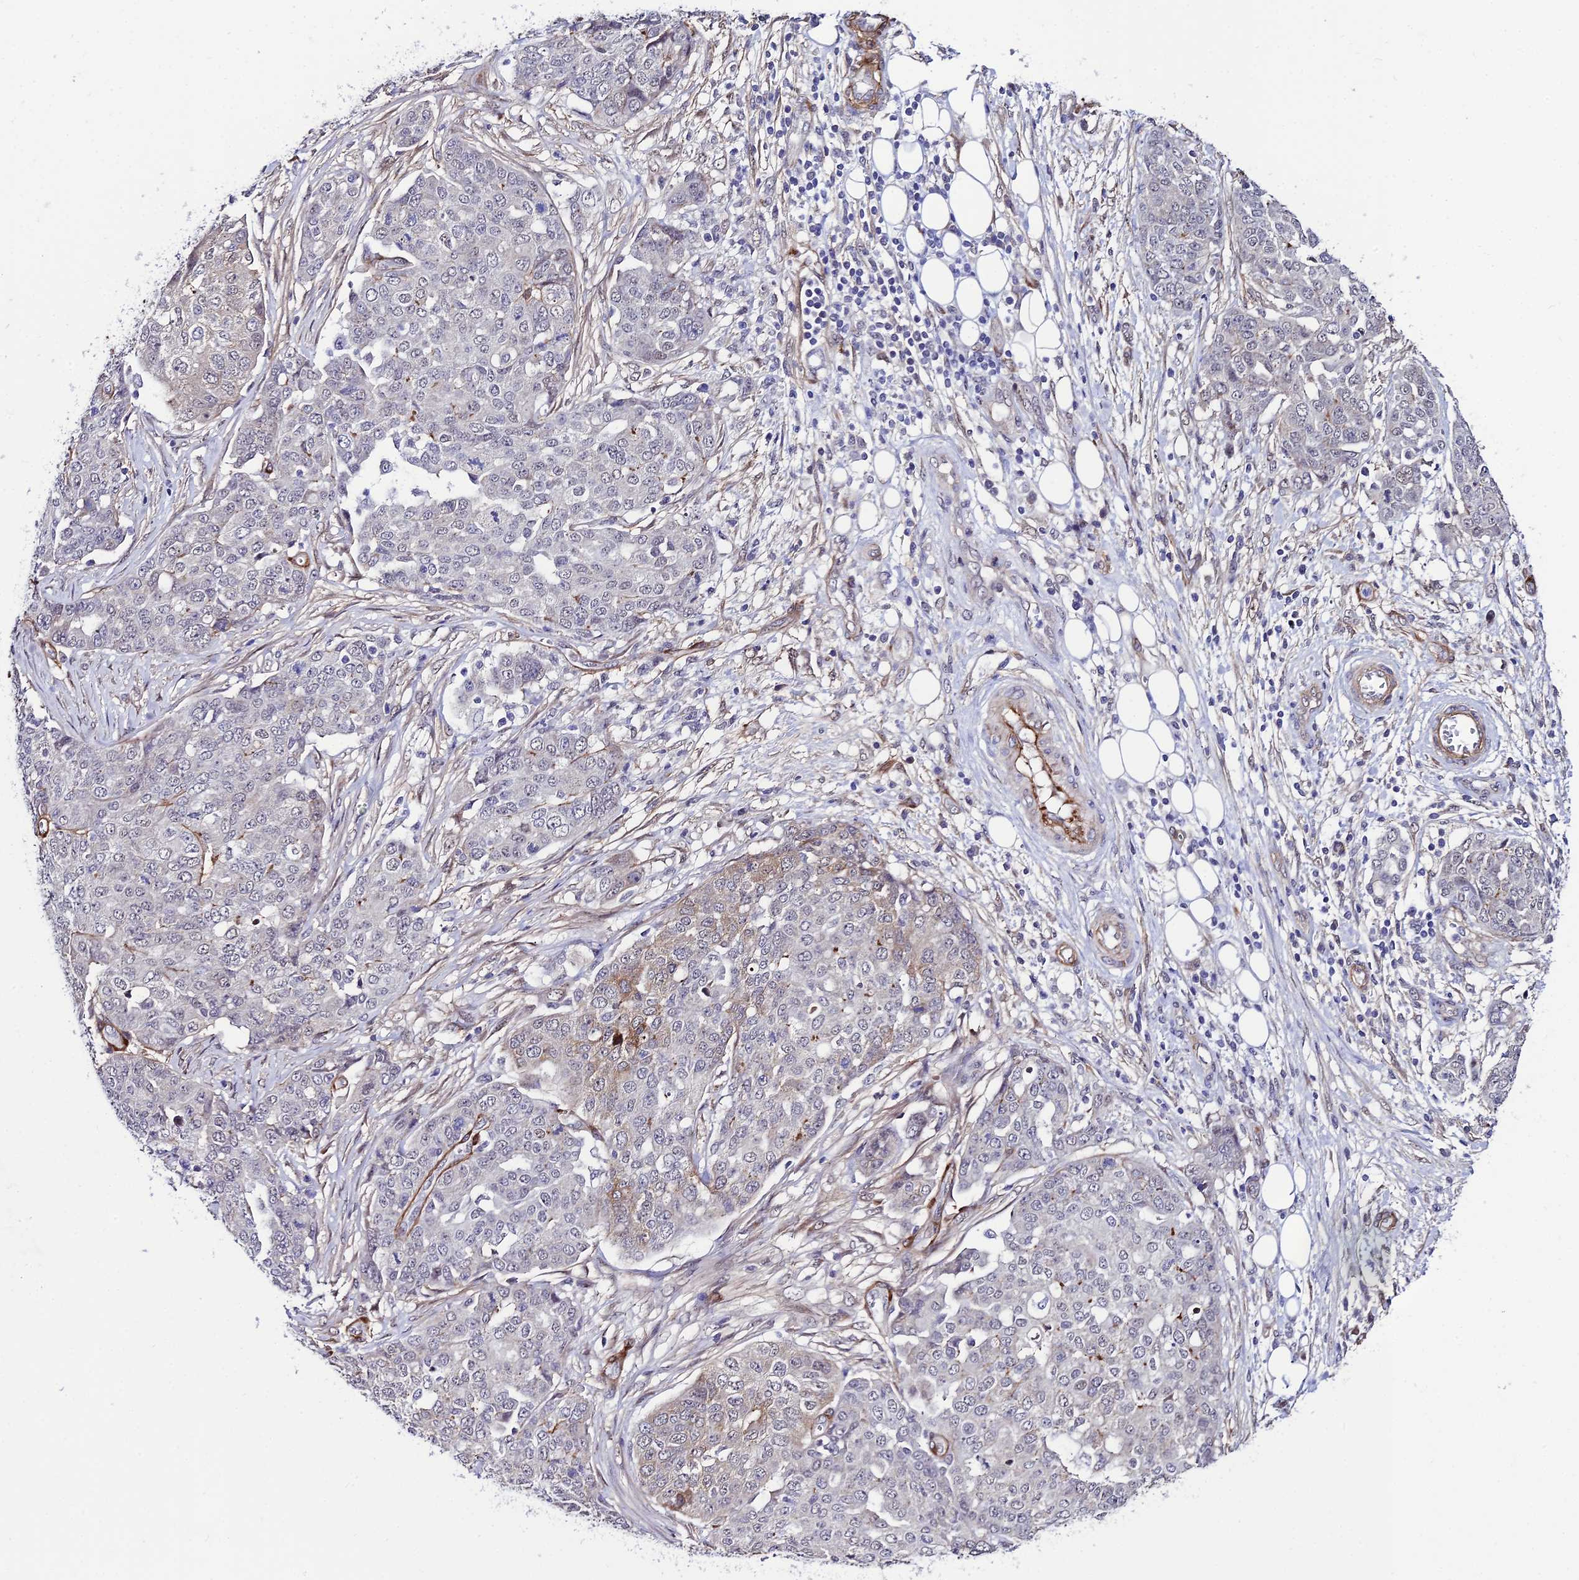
{"staining": {"intensity": "weak", "quantity": "<25%", "location": "cytoplasmic/membranous"}, "tissue": "ovarian cancer", "cell_type": "Tumor cells", "image_type": "cancer", "snomed": [{"axis": "morphology", "description": "Cystadenocarcinoma, serous, NOS"}, {"axis": "topography", "description": "Soft tissue"}, {"axis": "topography", "description": "Ovary"}], "caption": "DAB (3,3'-diaminobenzidine) immunohistochemical staining of human serous cystadenocarcinoma (ovarian) demonstrates no significant positivity in tumor cells. (Stains: DAB (3,3'-diaminobenzidine) immunohistochemistry (IHC) with hematoxylin counter stain, Microscopy: brightfield microscopy at high magnification).", "gene": "SYT15", "patient": {"sex": "female", "age": 57}}